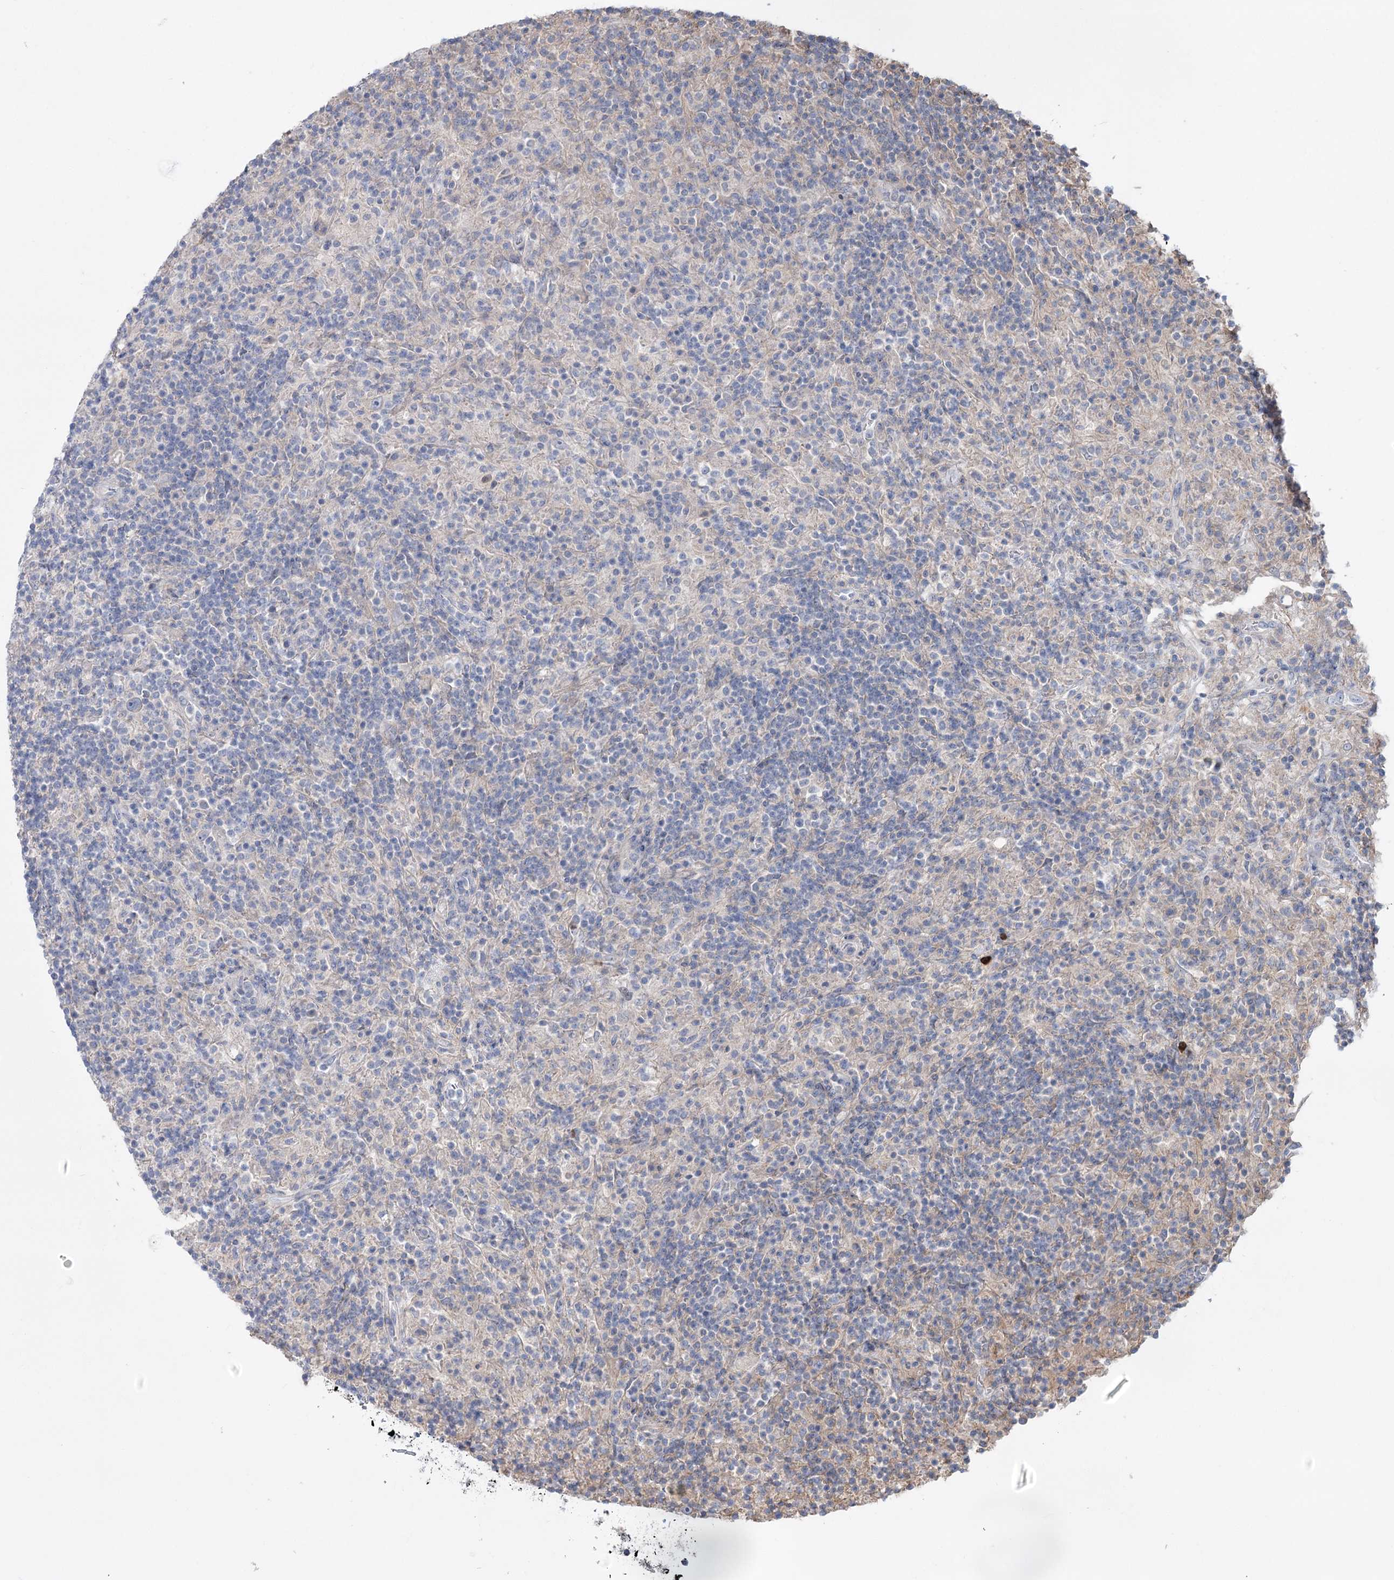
{"staining": {"intensity": "negative", "quantity": "none", "location": "none"}, "tissue": "lymphoma", "cell_type": "Tumor cells", "image_type": "cancer", "snomed": [{"axis": "morphology", "description": "Hodgkin's disease, NOS"}, {"axis": "topography", "description": "Lymph node"}], "caption": "Protein analysis of Hodgkin's disease demonstrates no significant positivity in tumor cells.", "gene": "LARP1B", "patient": {"sex": "male", "age": 70}}